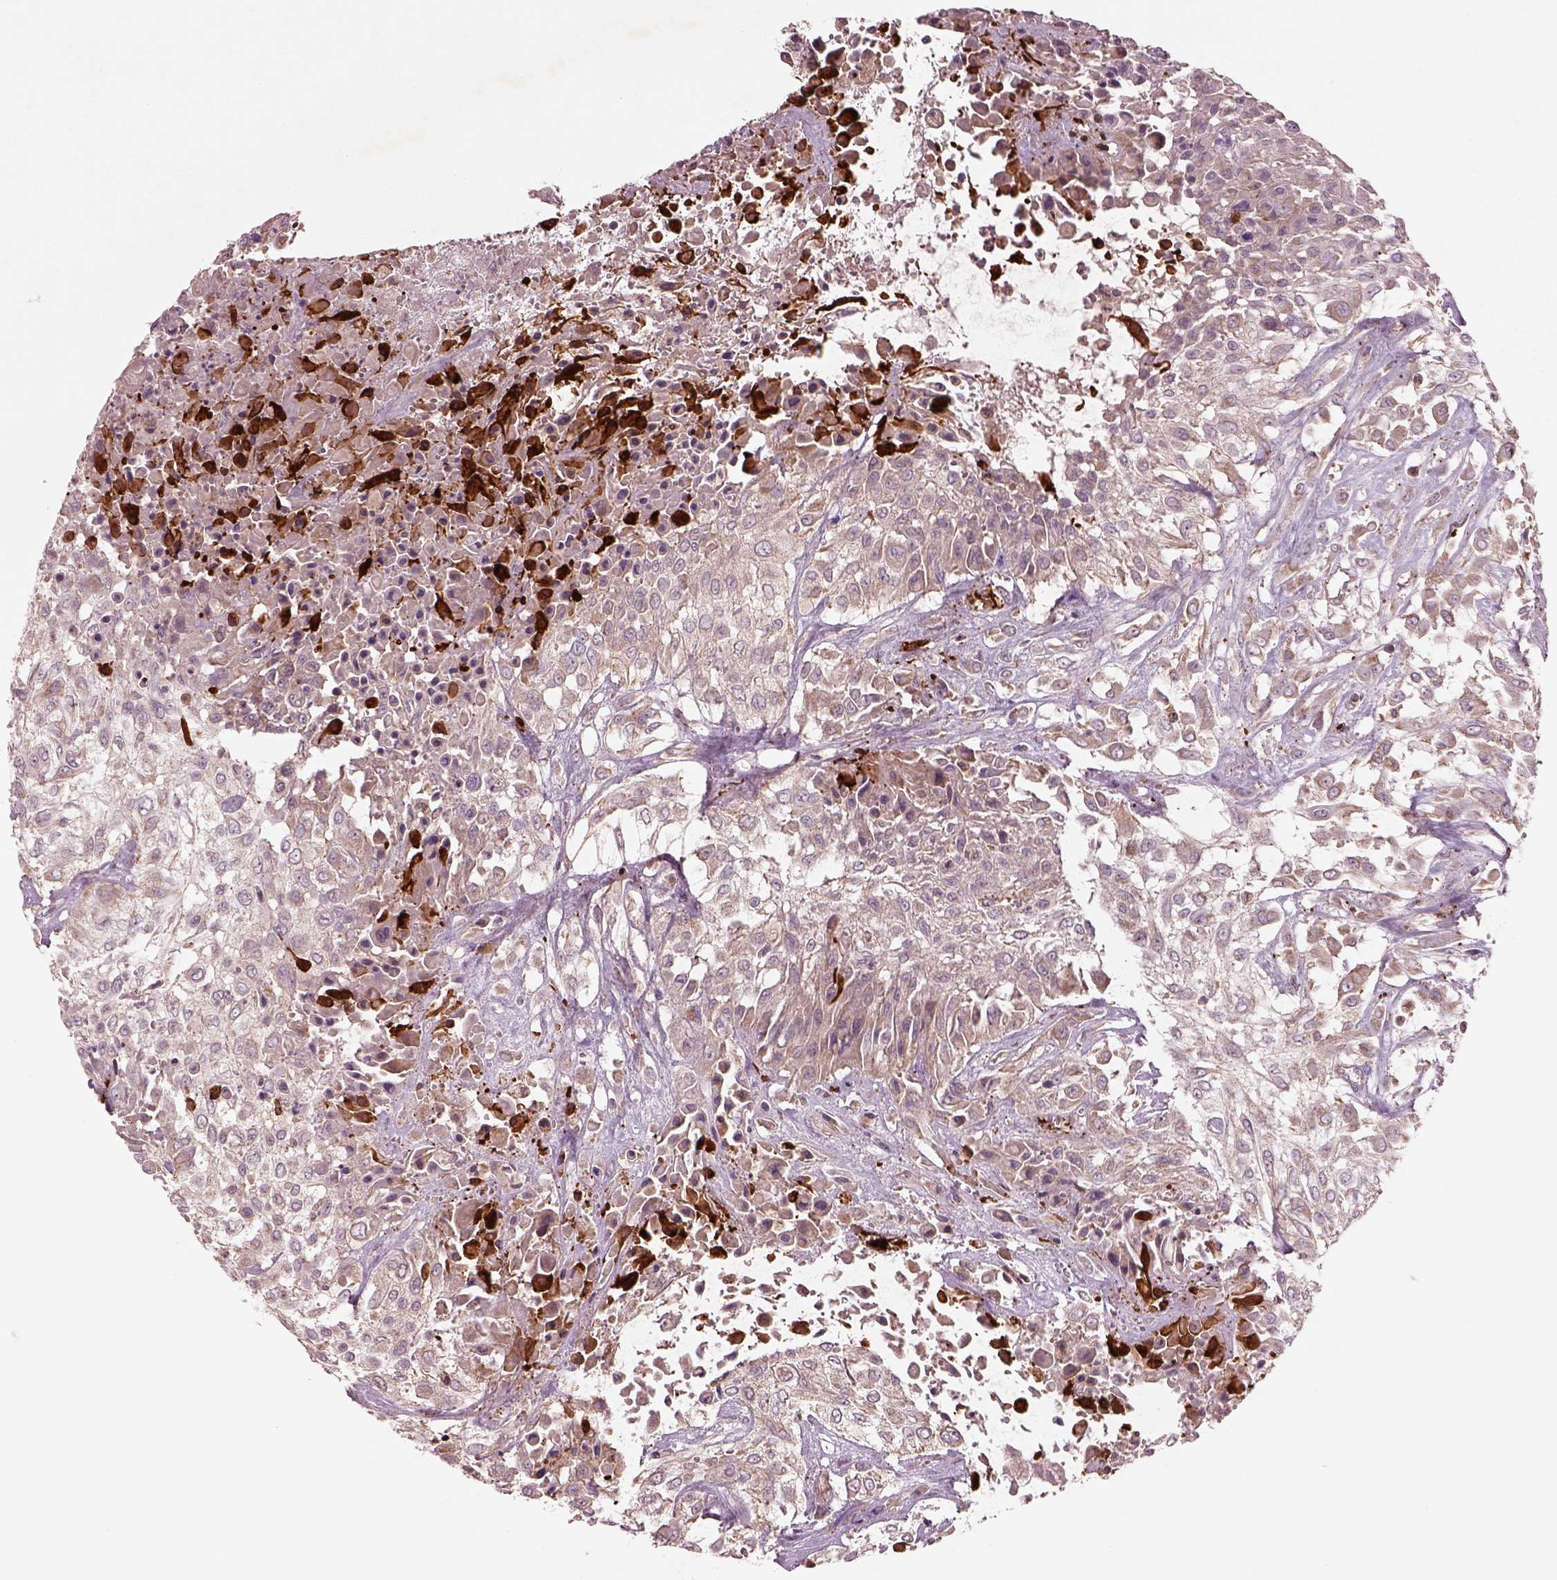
{"staining": {"intensity": "weak", "quantity": ">75%", "location": "cytoplasmic/membranous"}, "tissue": "urothelial cancer", "cell_type": "Tumor cells", "image_type": "cancer", "snomed": [{"axis": "morphology", "description": "Urothelial carcinoma, High grade"}, {"axis": "topography", "description": "Urinary bladder"}], "caption": "High-grade urothelial carcinoma tissue reveals weak cytoplasmic/membranous positivity in approximately >75% of tumor cells, visualized by immunohistochemistry.", "gene": "SLC25A5", "patient": {"sex": "male", "age": 57}}